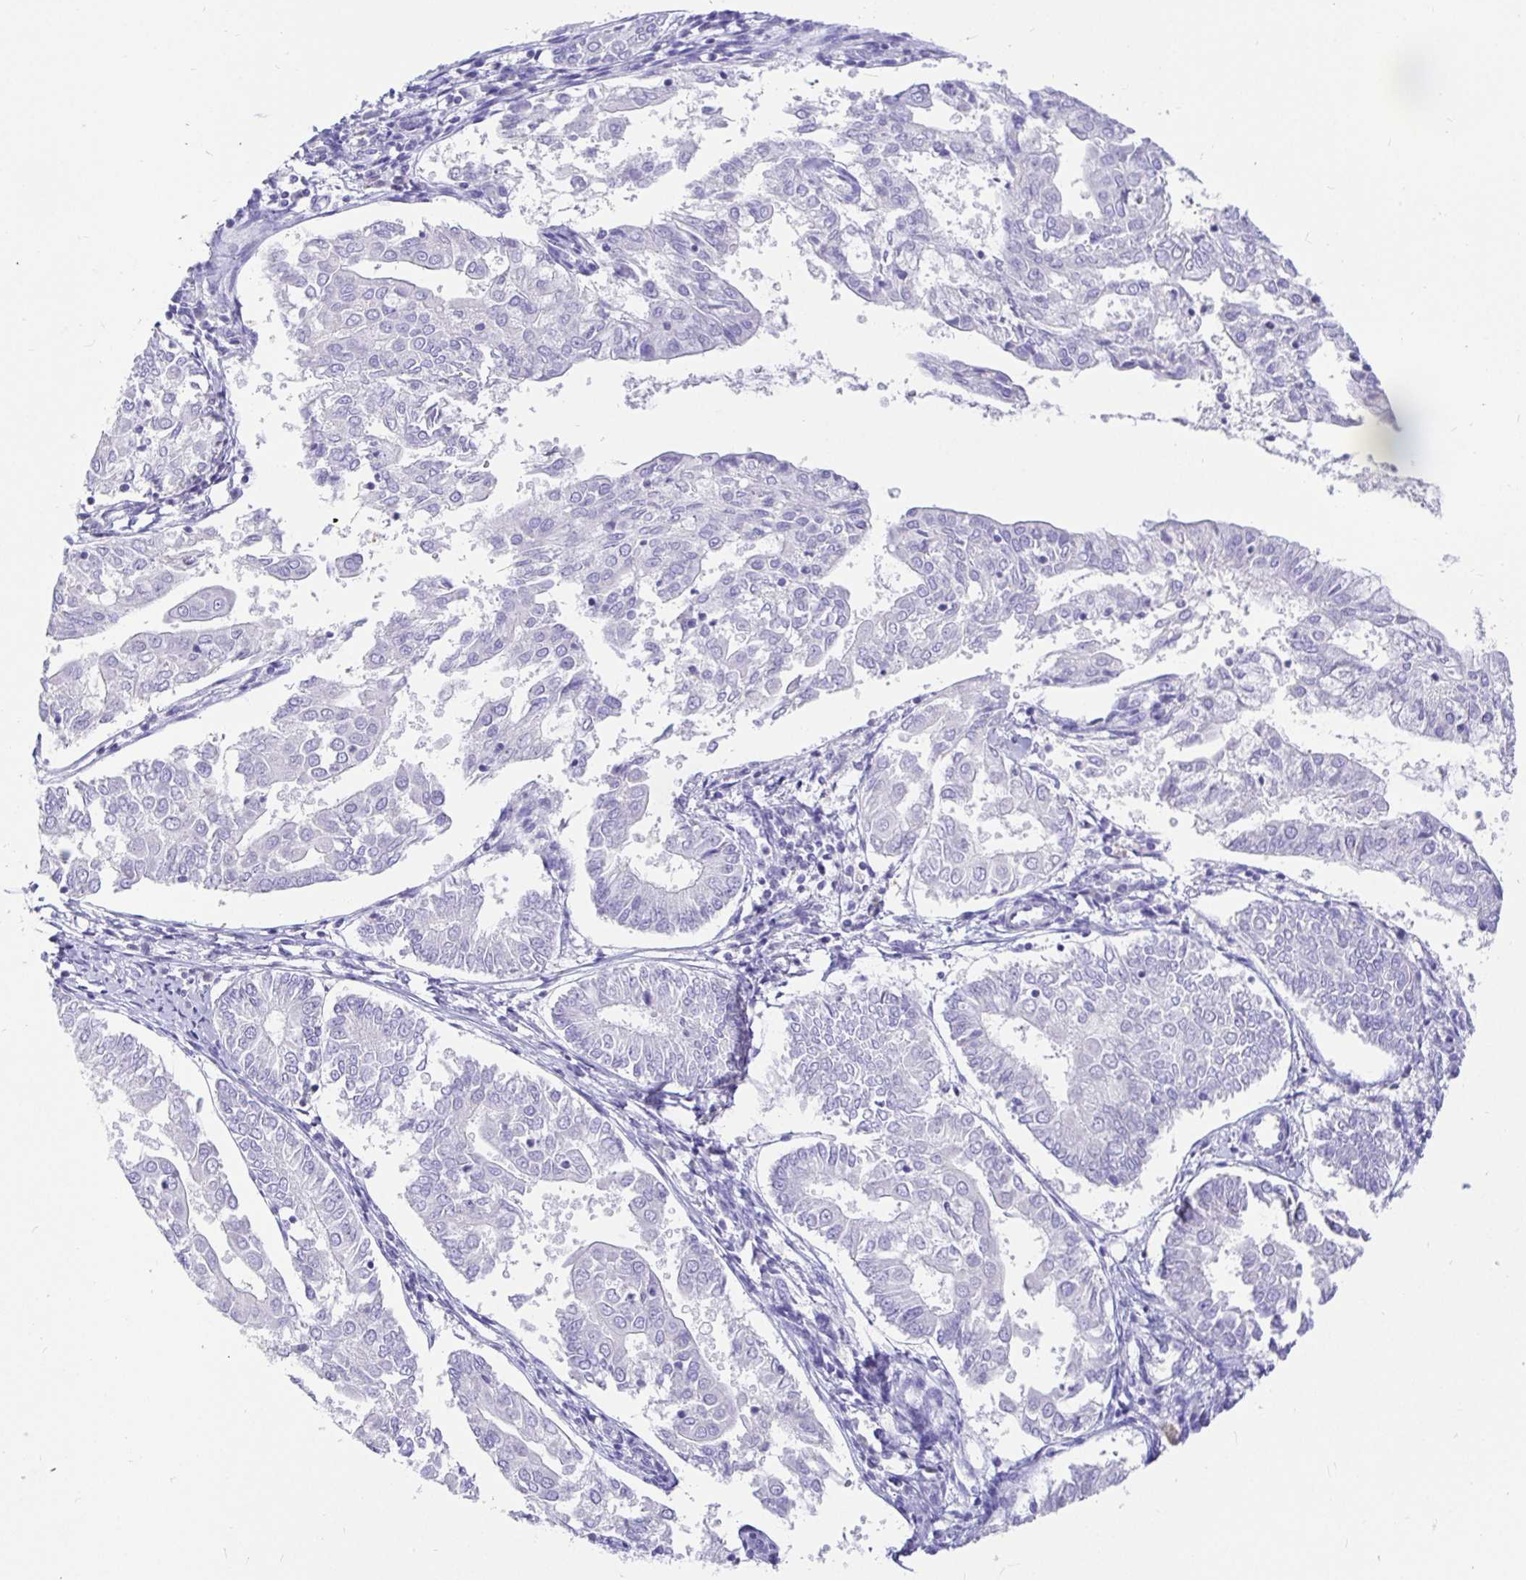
{"staining": {"intensity": "negative", "quantity": "none", "location": "none"}, "tissue": "endometrial cancer", "cell_type": "Tumor cells", "image_type": "cancer", "snomed": [{"axis": "morphology", "description": "Adenocarcinoma, NOS"}, {"axis": "topography", "description": "Endometrium"}], "caption": "Immunohistochemistry photomicrograph of neoplastic tissue: human adenocarcinoma (endometrial) stained with DAB demonstrates no significant protein positivity in tumor cells.", "gene": "TPTE", "patient": {"sex": "female", "age": 68}}